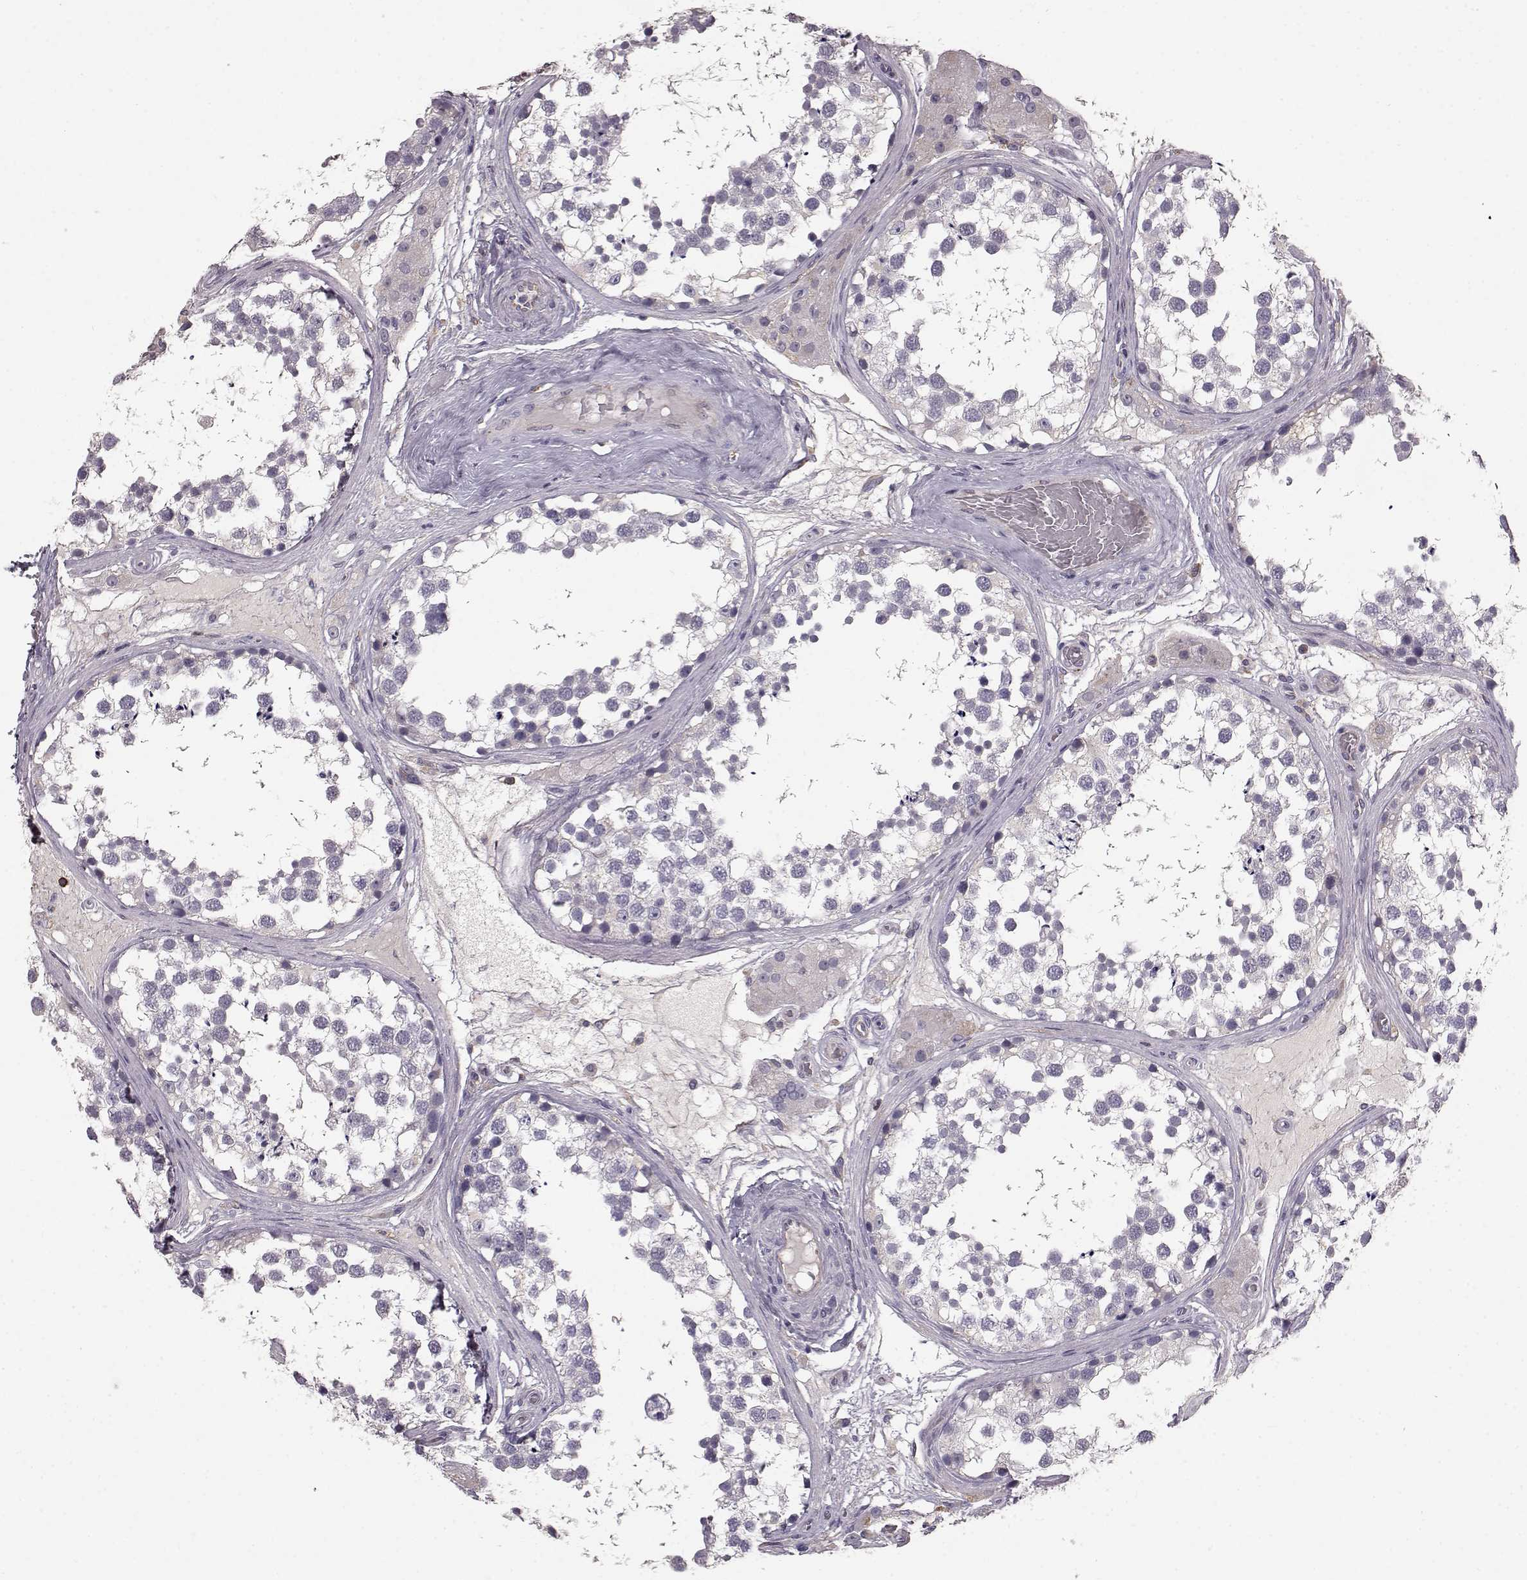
{"staining": {"intensity": "negative", "quantity": "none", "location": "none"}, "tissue": "testis", "cell_type": "Cells in seminiferous ducts", "image_type": "normal", "snomed": [{"axis": "morphology", "description": "Normal tissue, NOS"}, {"axis": "morphology", "description": "Seminoma, NOS"}, {"axis": "topography", "description": "Testis"}], "caption": "IHC histopathology image of unremarkable testis: testis stained with DAB exhibits no significant protein staining in cells in seminiferous ducts.", "gene": "CCNF", "patient": {"sex": "male", "age": 65}}